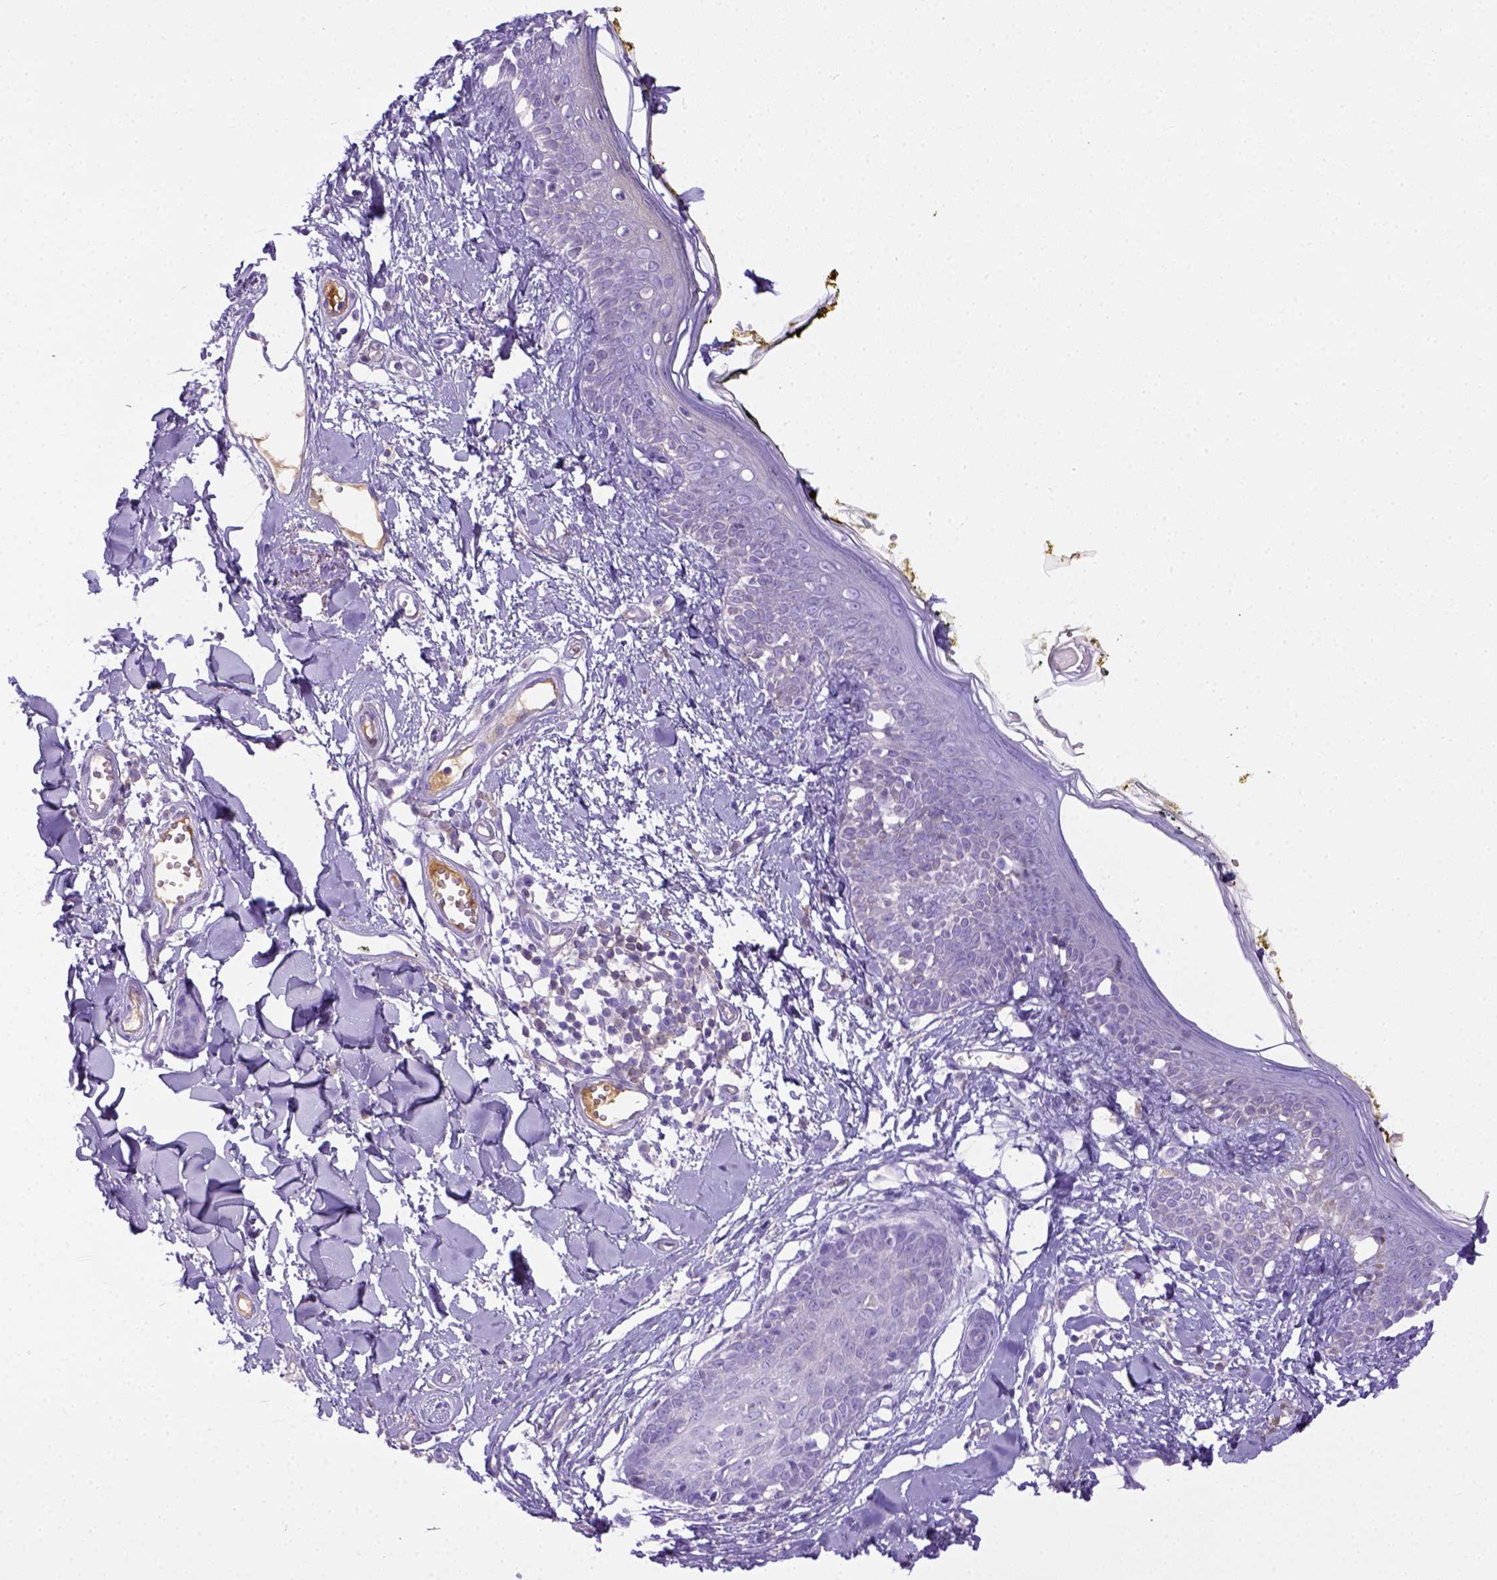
{"staining": {"intensity": "negative", "quantity": "none", "location": "none"}, "tissue": "skin", "cell_type": "Fibroblasts", "image_type": "normal", "snomed": [{"axis": "morphology", "description": "Normal tissue, NOS"}, {"axis": "topography", "description": "Skin"}], "caption": "Fibroblasts show no significant protein staining in benign skin. Brightfield microscopy of immunohistochemistry (IHC) stained with DAB (brown) and hematoxylin (blue), captured at high magnification.", "gene": "ITIH4", "patient": {"sex": "male", "age": 76}}